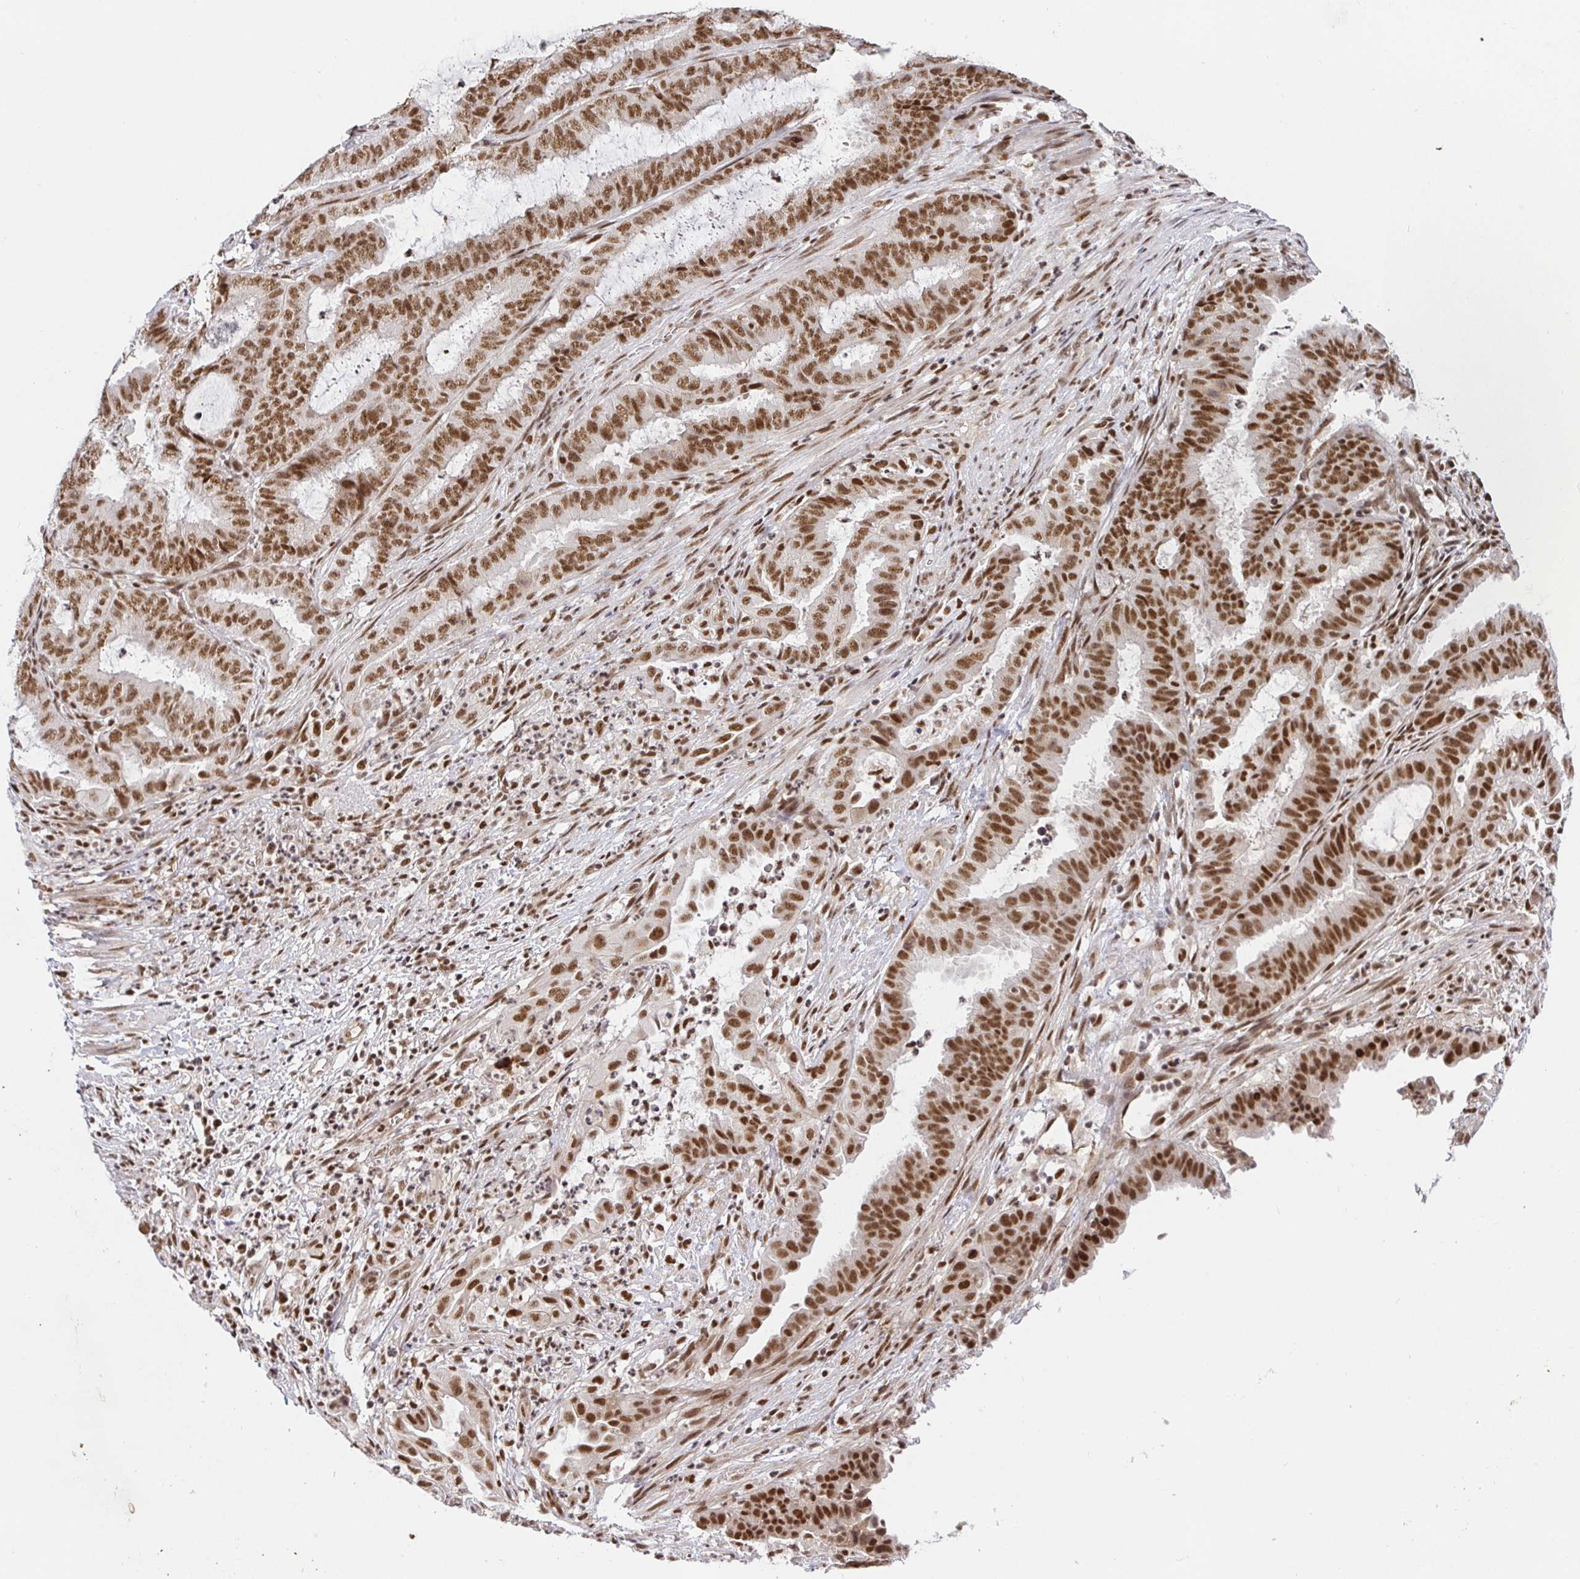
{"staining": {"intensity": "strong", "quantity": ">75%", "location": "nuclear"}, "tissue": "endometrial cancer", "cell_type": "Tumor cells", "image_type": "cancer", "snomed": [{"axis": "morphology", "description": "Adenocarcinoma, NOS"}, {"axis": "topography", "description": "Endometrium"}], "caption": "This image demonstrates IHC staining of human endometrial cancer (adenocarcinoma), with high strong nuclear expression in approximately >75% of tumor cells.", "gene": "USF1", "patient": {"sex": "female", "age": 51}}